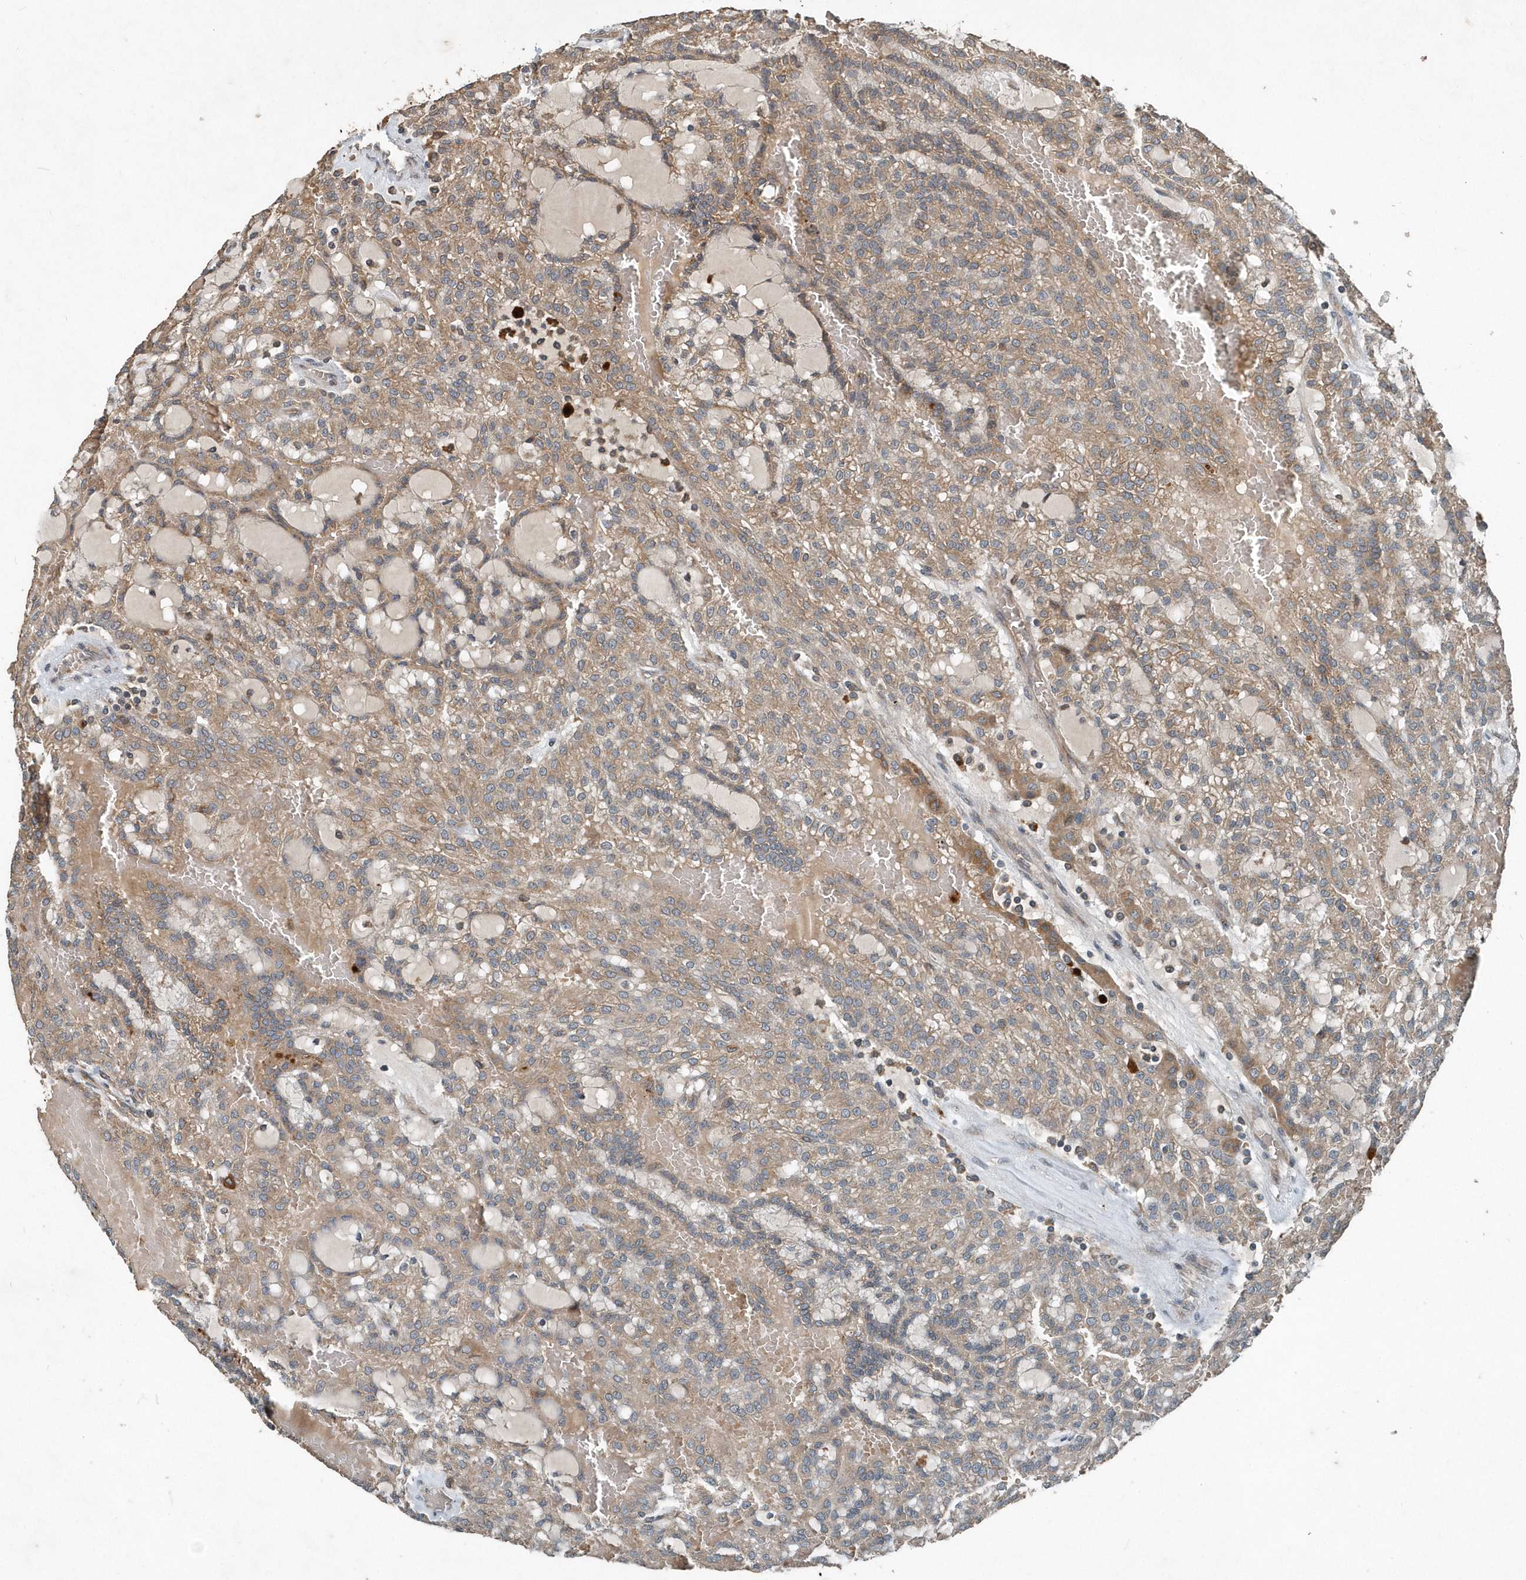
{"staining": {"intensity": "moderate", "quantity": "25%-75%", "location": "cytoplasmic/membranous"}, "tissue": "renal cancer", "cell_type": "Tumor cells", "image_type": "cancer", "snomed": [{"axis": "morphology", "description": "Adenocarcinoma, NOS"}, {"axis": "topography", "description": "Kidney"}], "caption": "DAB immunohistochemical staining of renal cancer exhibits moderate cytoplasmic/membranous protein expression in approximately 25%-75% of tumor cells. Using DAB (brown) and hematoxylin (blue) stains, captured at high magnification using brightfield microscopy.", "gene": "SCFD2", "patient": {"sex": "male", "age": 63}}